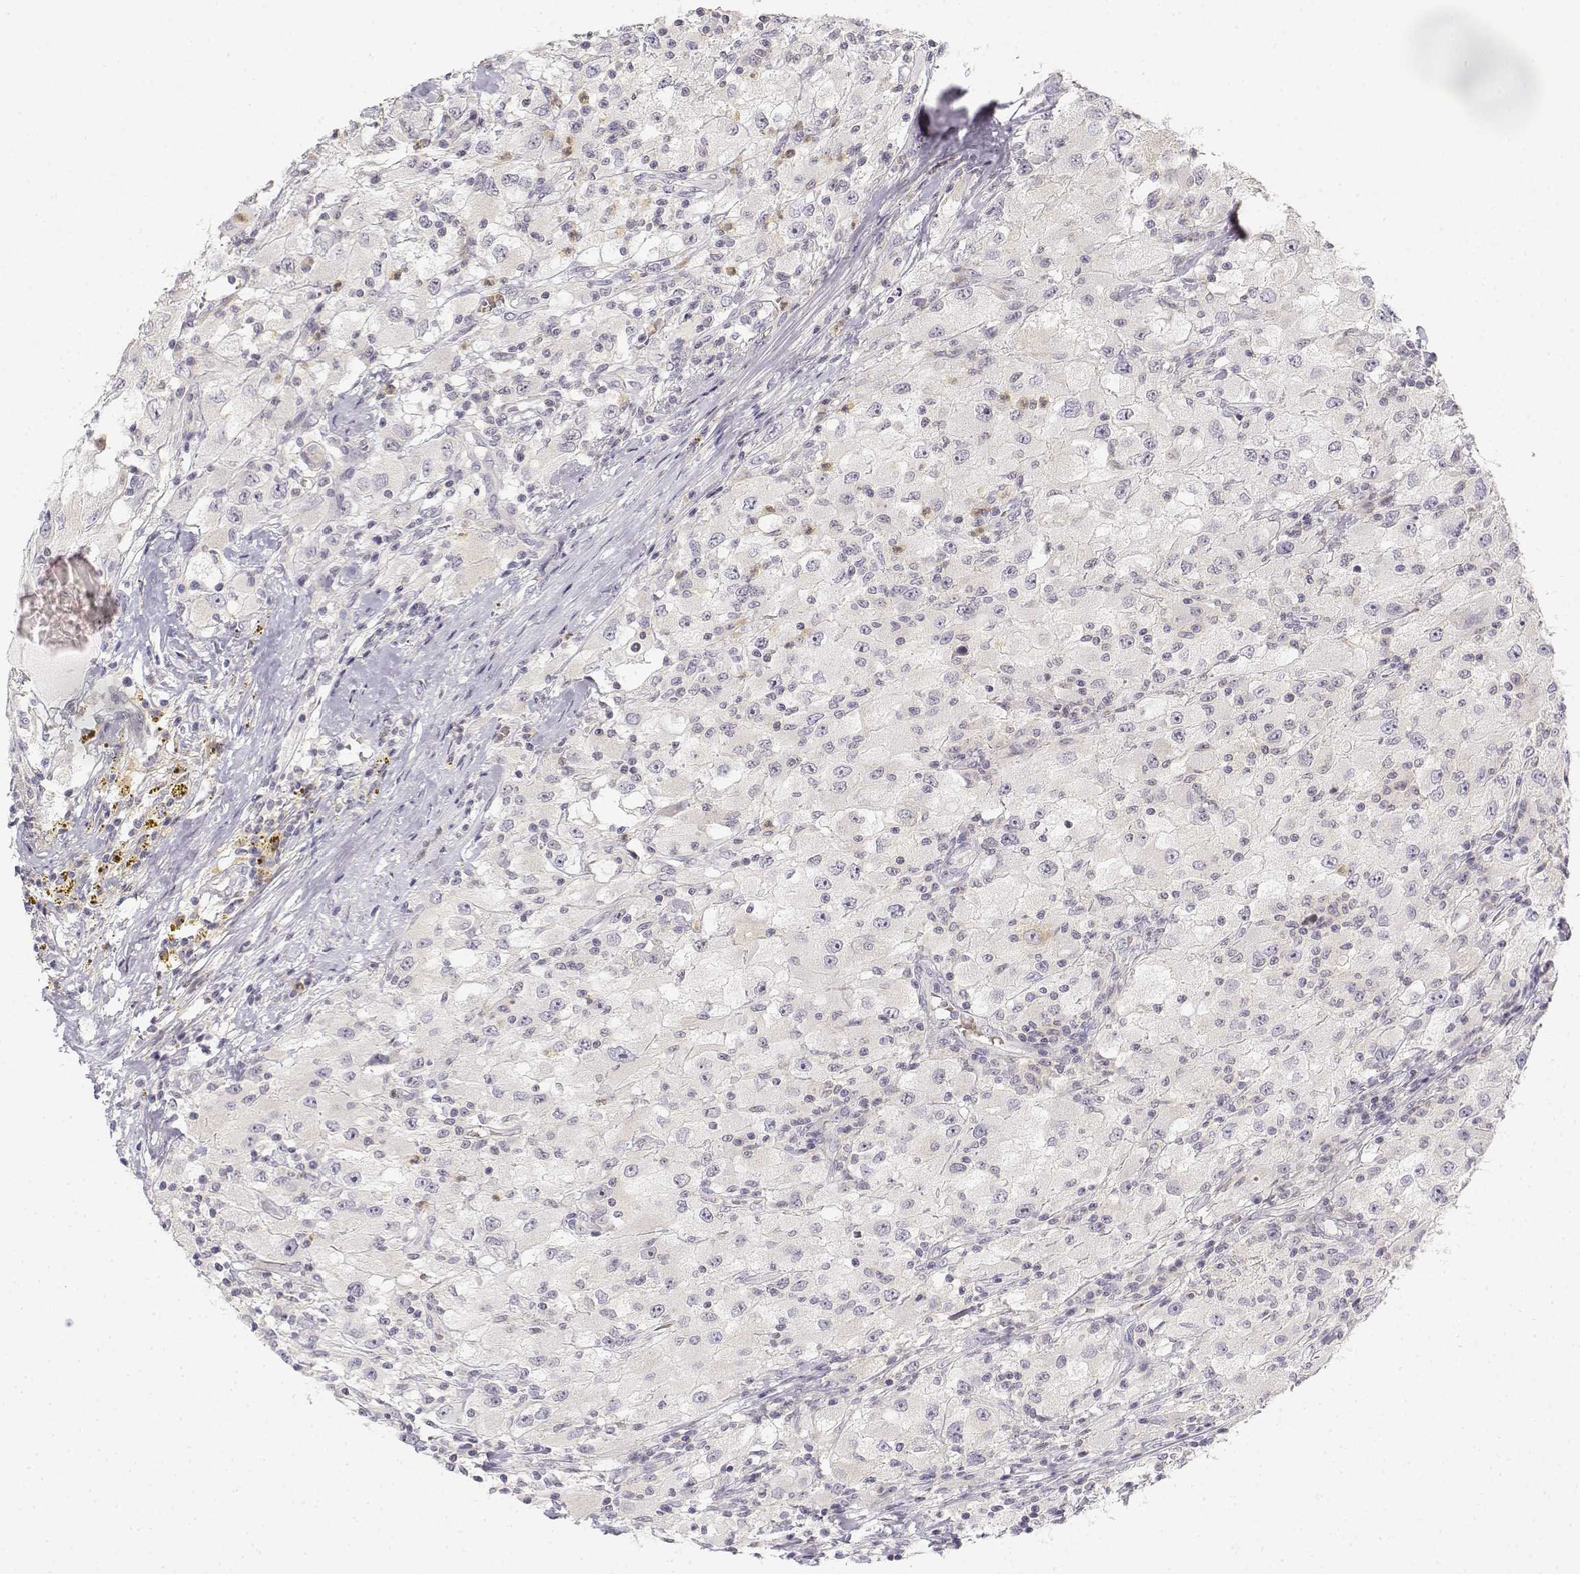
{"staining": {"intensity": "negative", "quantity": "none", "location": "none"}, "tissue": "renal cancer", "cell_type": "Tumor cells", "image_type": "cancer", "snomed": [{"axis": "morphology", "description": "Adenocarcinoma, NOS"}, {"axis": "topography", "description": "Kidney"}], "caption": "This micrograph is of adenocarcinoma (renal) stained with immunohistochemistry to label a protein in brown with the nuclei are counter-stained blue. There is no staining in tumor cells. The staining is performed using DAB brown chromogen with nuclei counter-stained in using hematoxylin.", "gene": "GLIPR1L2", "patient": {"sex": "female", "age": 67}}